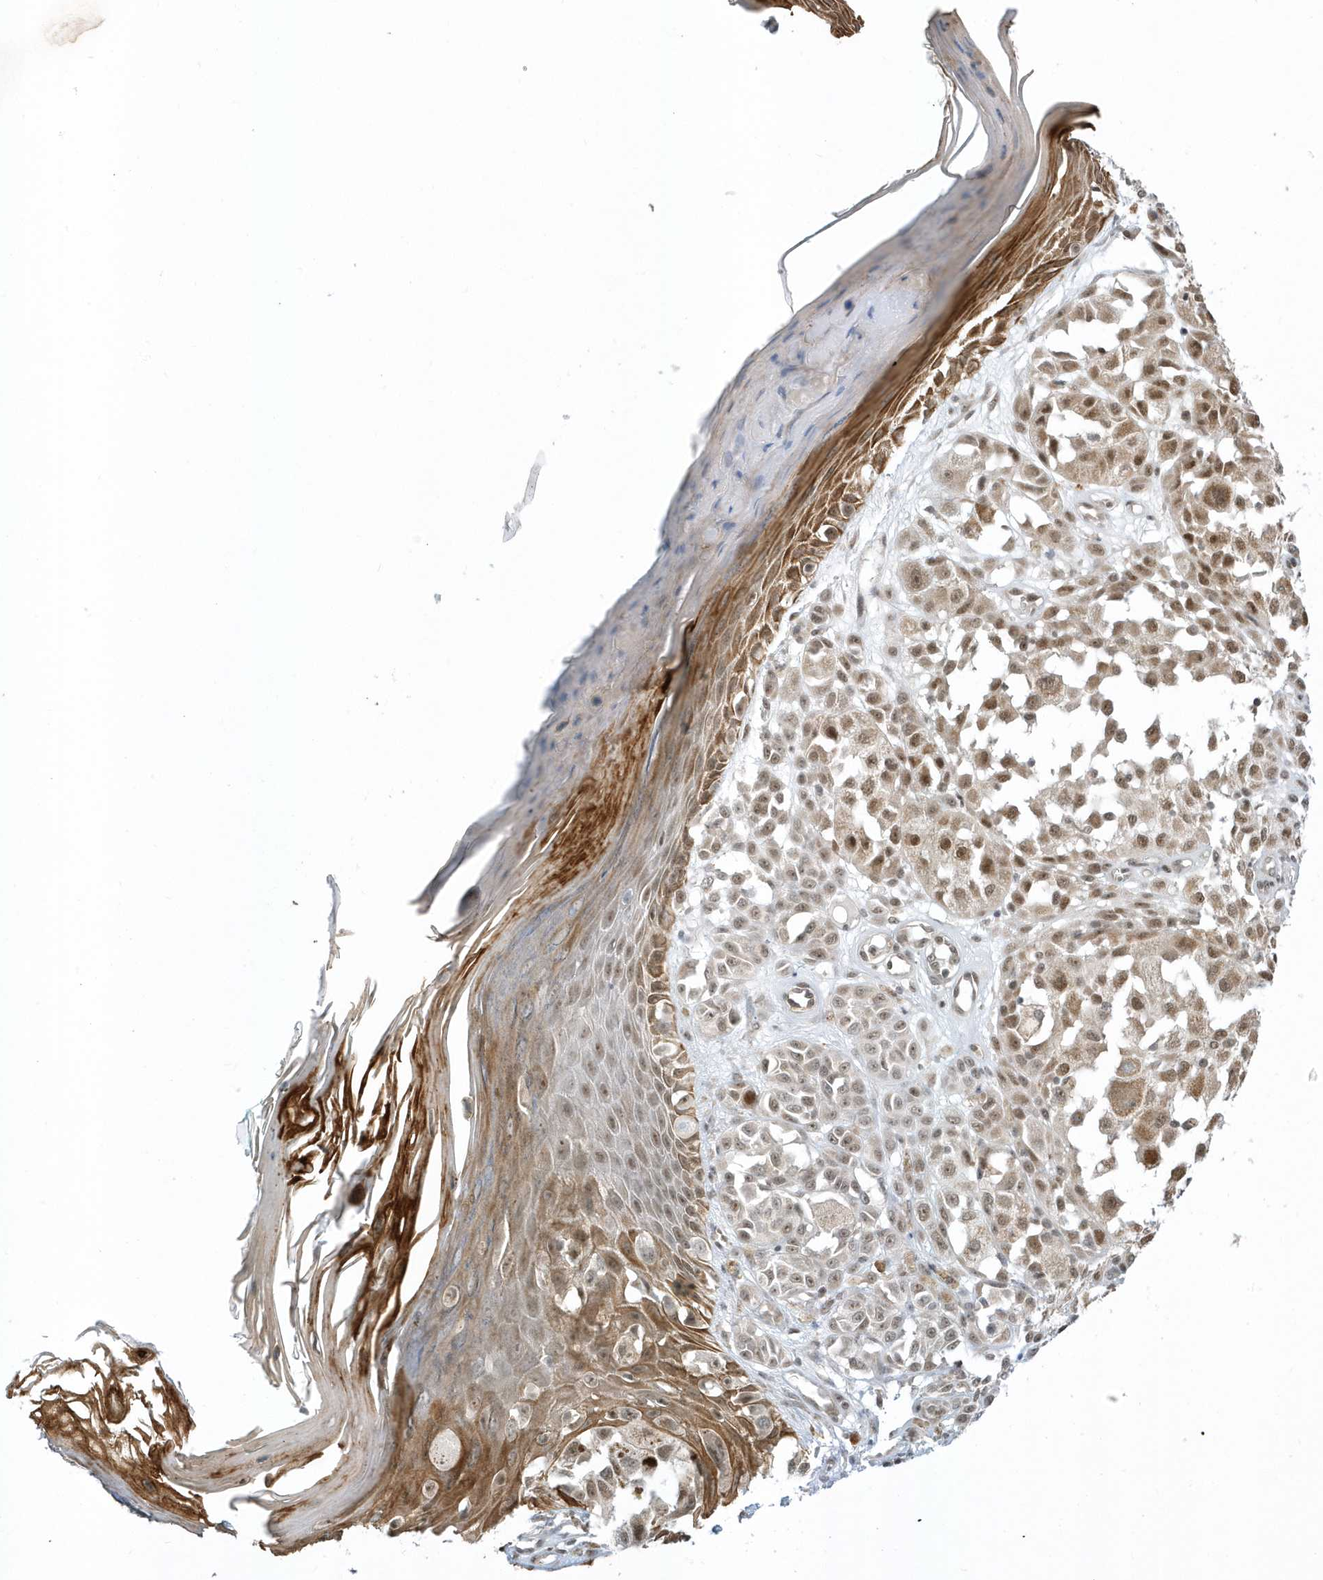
{"staining": {"intensity": "moderate", "quantity": ">75%", "location": "nuclear"}, "tissue": "melanoma", "cell_type": "Tumor cells", "image_type": "cancer", "snomed": [{"axis": "morphology", "description": "Malignant melanoma, NOS"}, {"axis": "topography", "description": "Skin of leg"}], "caption": "A high-resolution histopathology image shows immunohistochemistry staining of melanoma, which reveals moderate nuclear positivity in approximately >75% of tumor cells.", "gene": "ZNF740", "patient": {"sex": "female", "age": 72}}